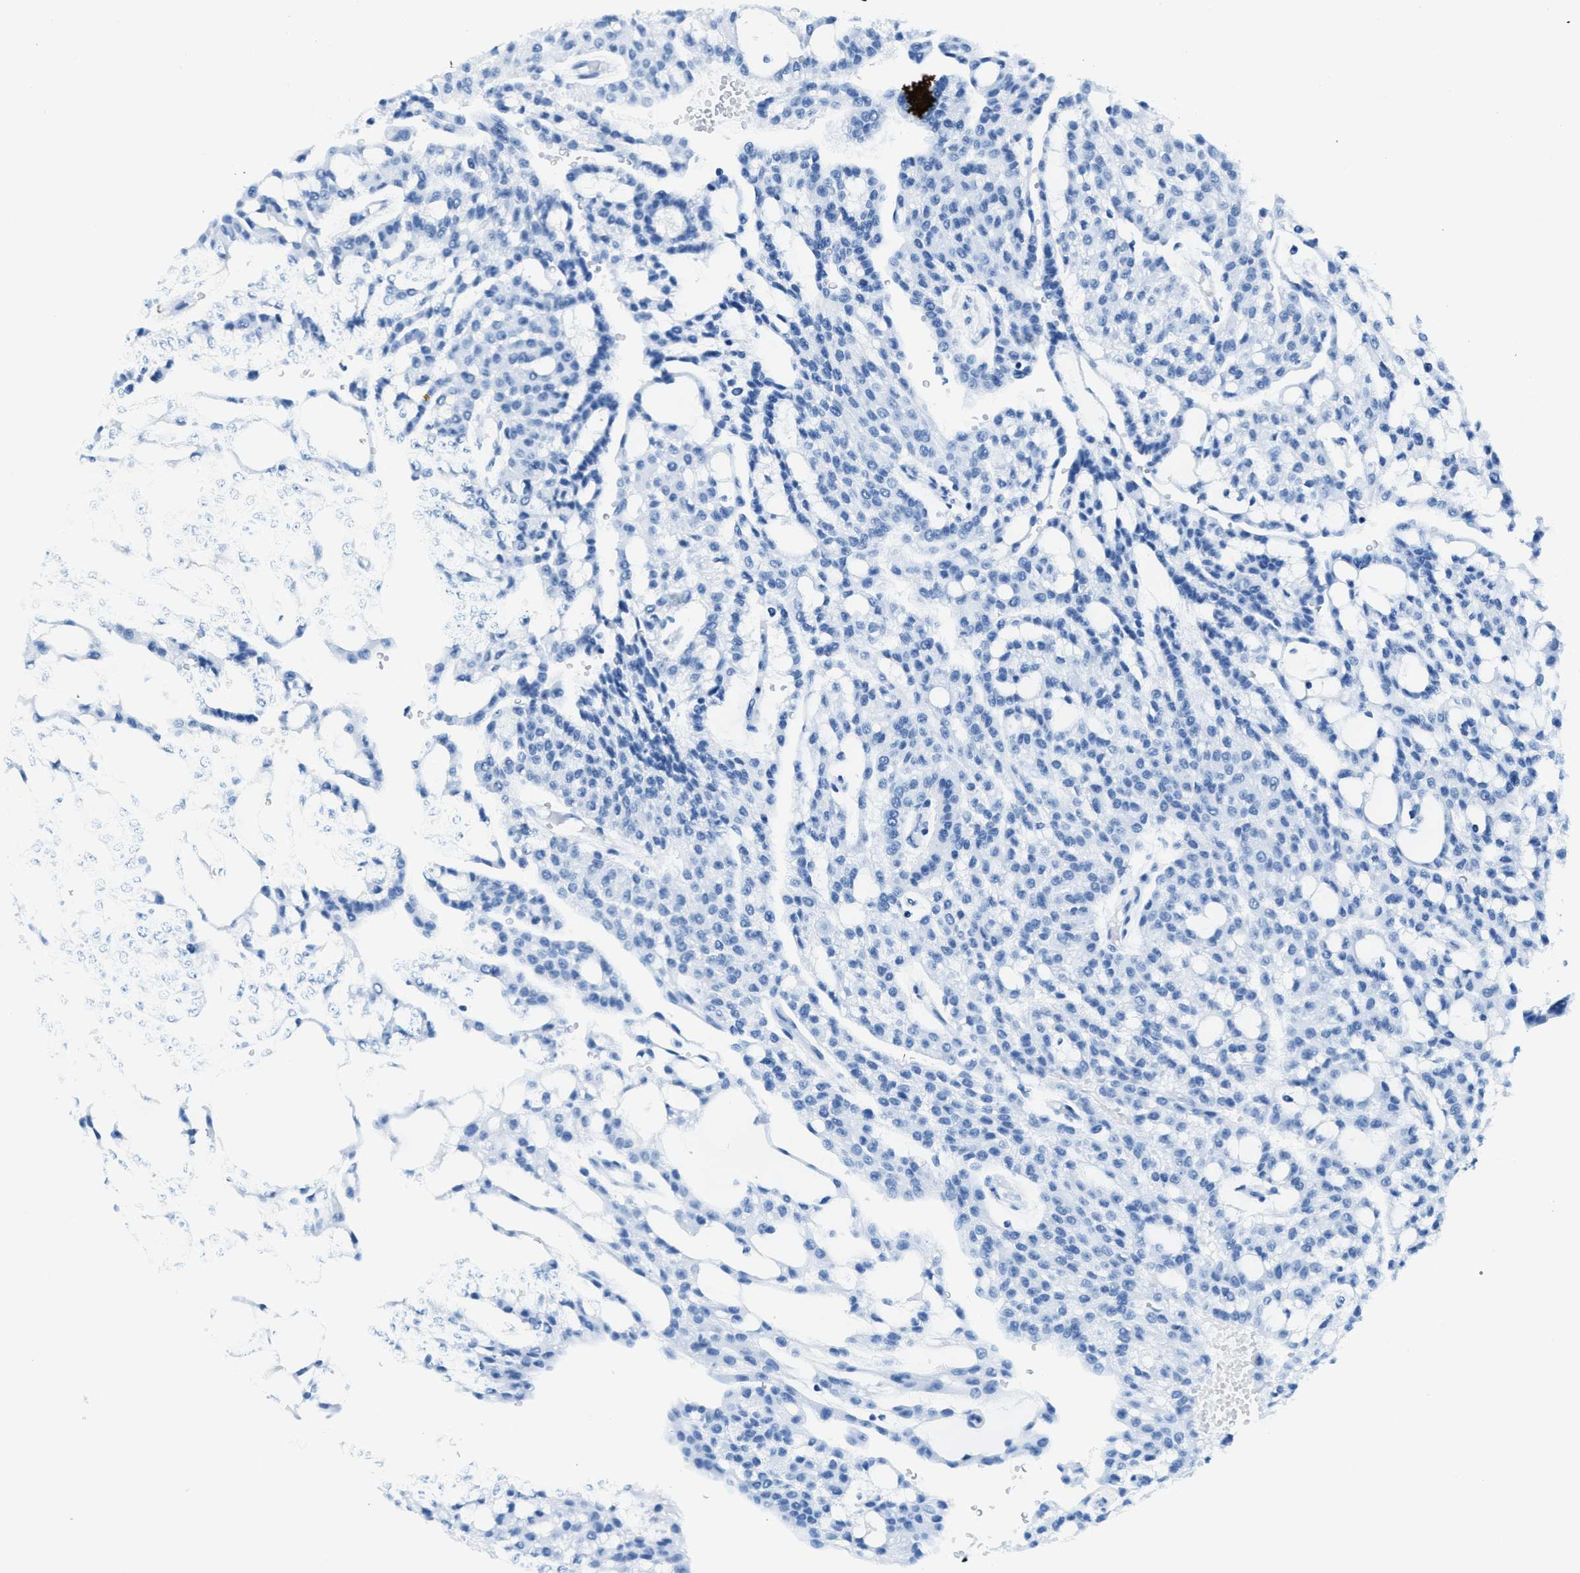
{"staining": {"intensity": "negative", "quantity": "none", "location": "none"}, "tissue": "renal cancer", "cell_type": "Tumor cells", "image_type": "cancer", "snomed": [{"axis": "morphology", "description": "Adenocarcinoma, NOS"}, {"axis": "topography", "description": "Kidney"}], "caption": "This image is of adenocarcinoma (renal) stained with immunohistochemistry (IHC) to label a protein in brown with the nuclei are counter-stained blue. There is no positivity in tumor cells. The staining is performed using DAB brown chromogen with nuclei counter-stained in using hematoxylin.", "gene": "CA4", "patient": {"sex": "male", "age": 63}}